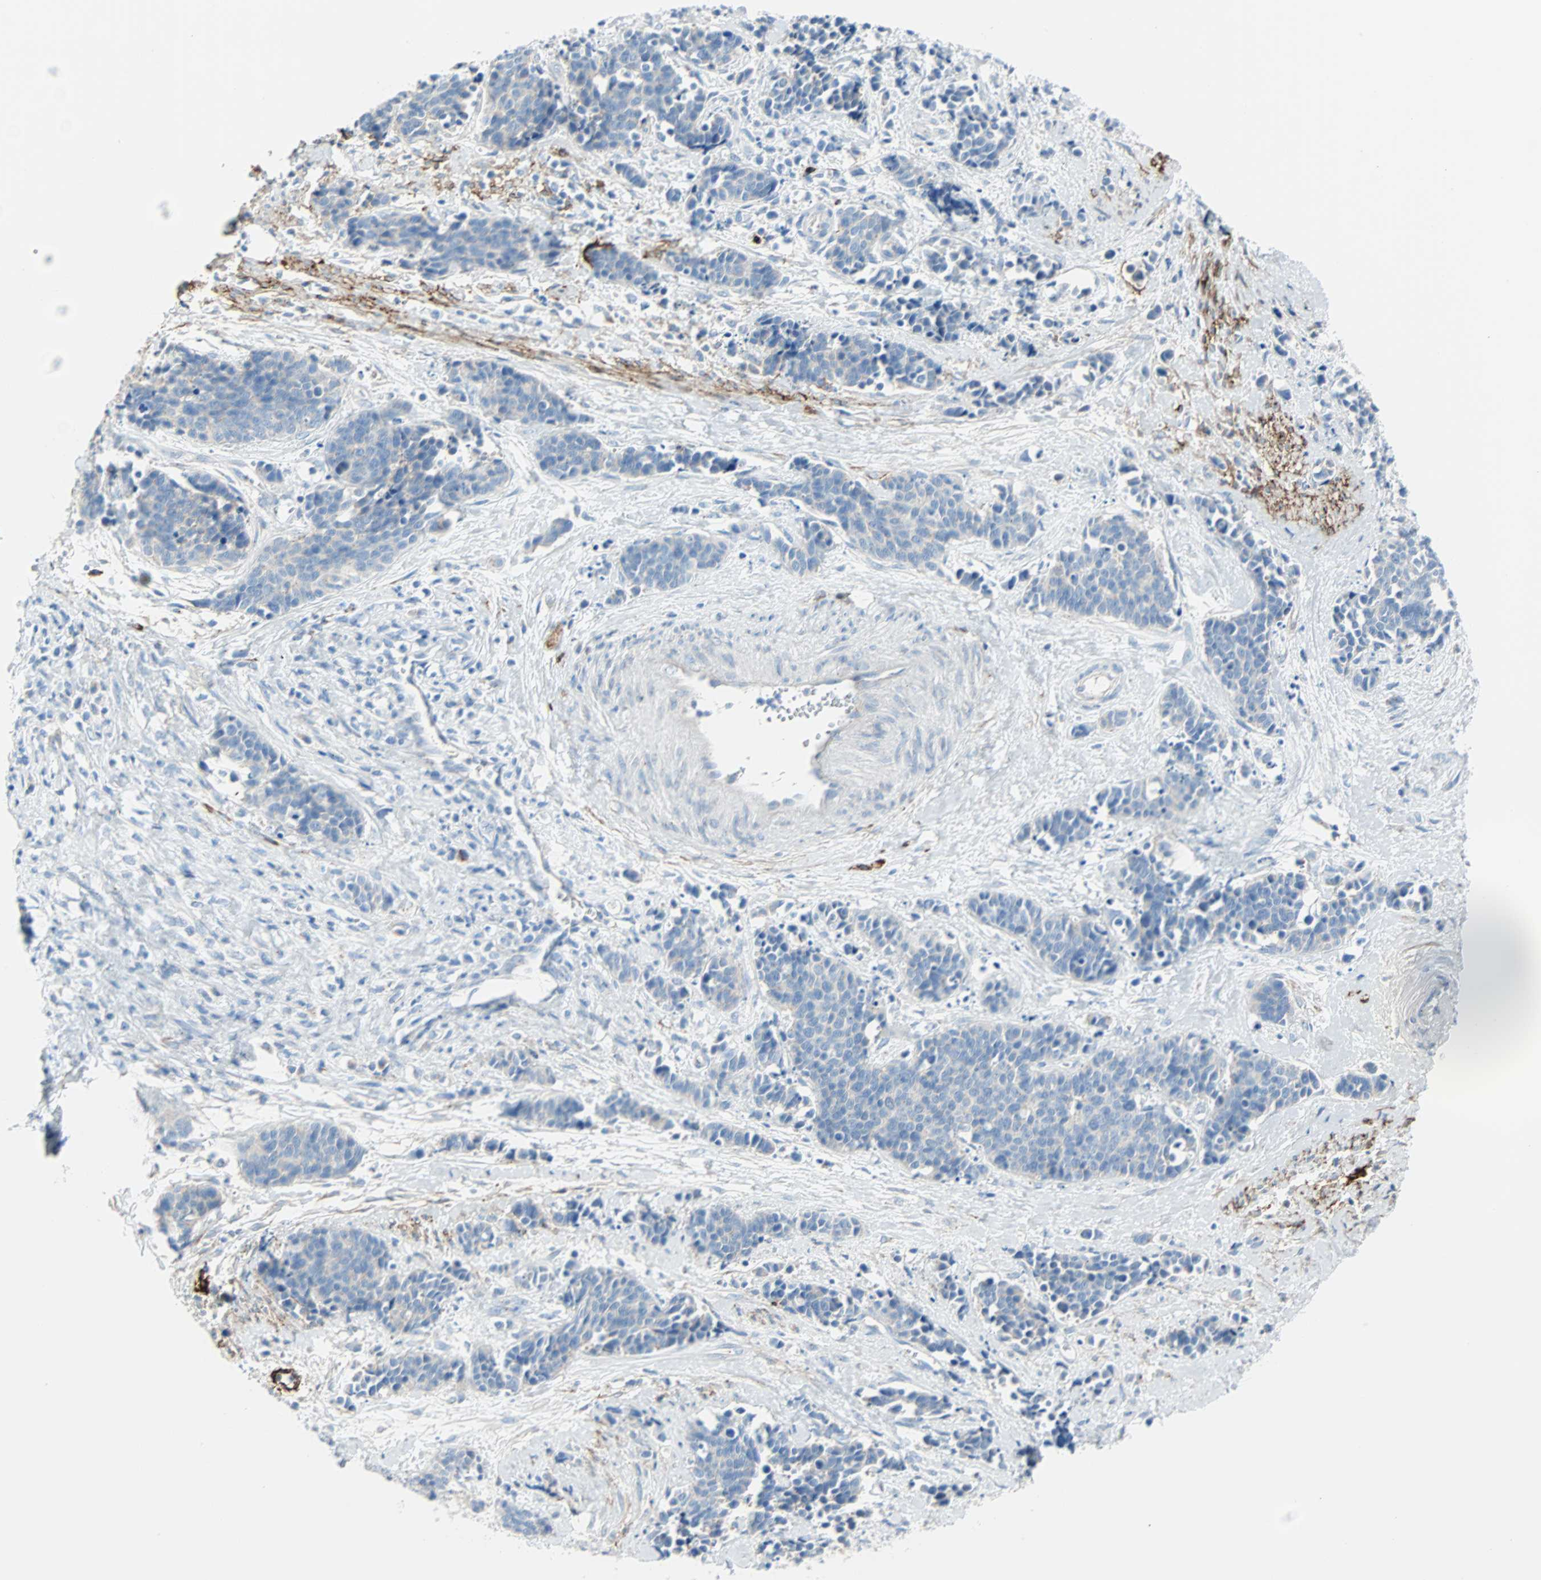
{"staining": {"intensity": "negative", "quantity": "none", "location": "none"}, "tissue": "cervical cancer", "cell_type": "Tumor cells", "image_type": "cancer", "snomed": [{"axis": "morphology", "description": "Squamous cell carcinoma, NOS"}, {"axis": "topography", "description": "Cervix"}], "caption": "The photomicrograph reveals no significant staining in tumor cells of cervical squamous cell carcinoma. (Stains: DAB (3,3'-diaminobenzidine) IHC with hematoxylin counter stain, Microscopy: brightfield microscopy at high magnification).", "gene": "PDPN", "patient": {"sex": "female", "age": 35}}